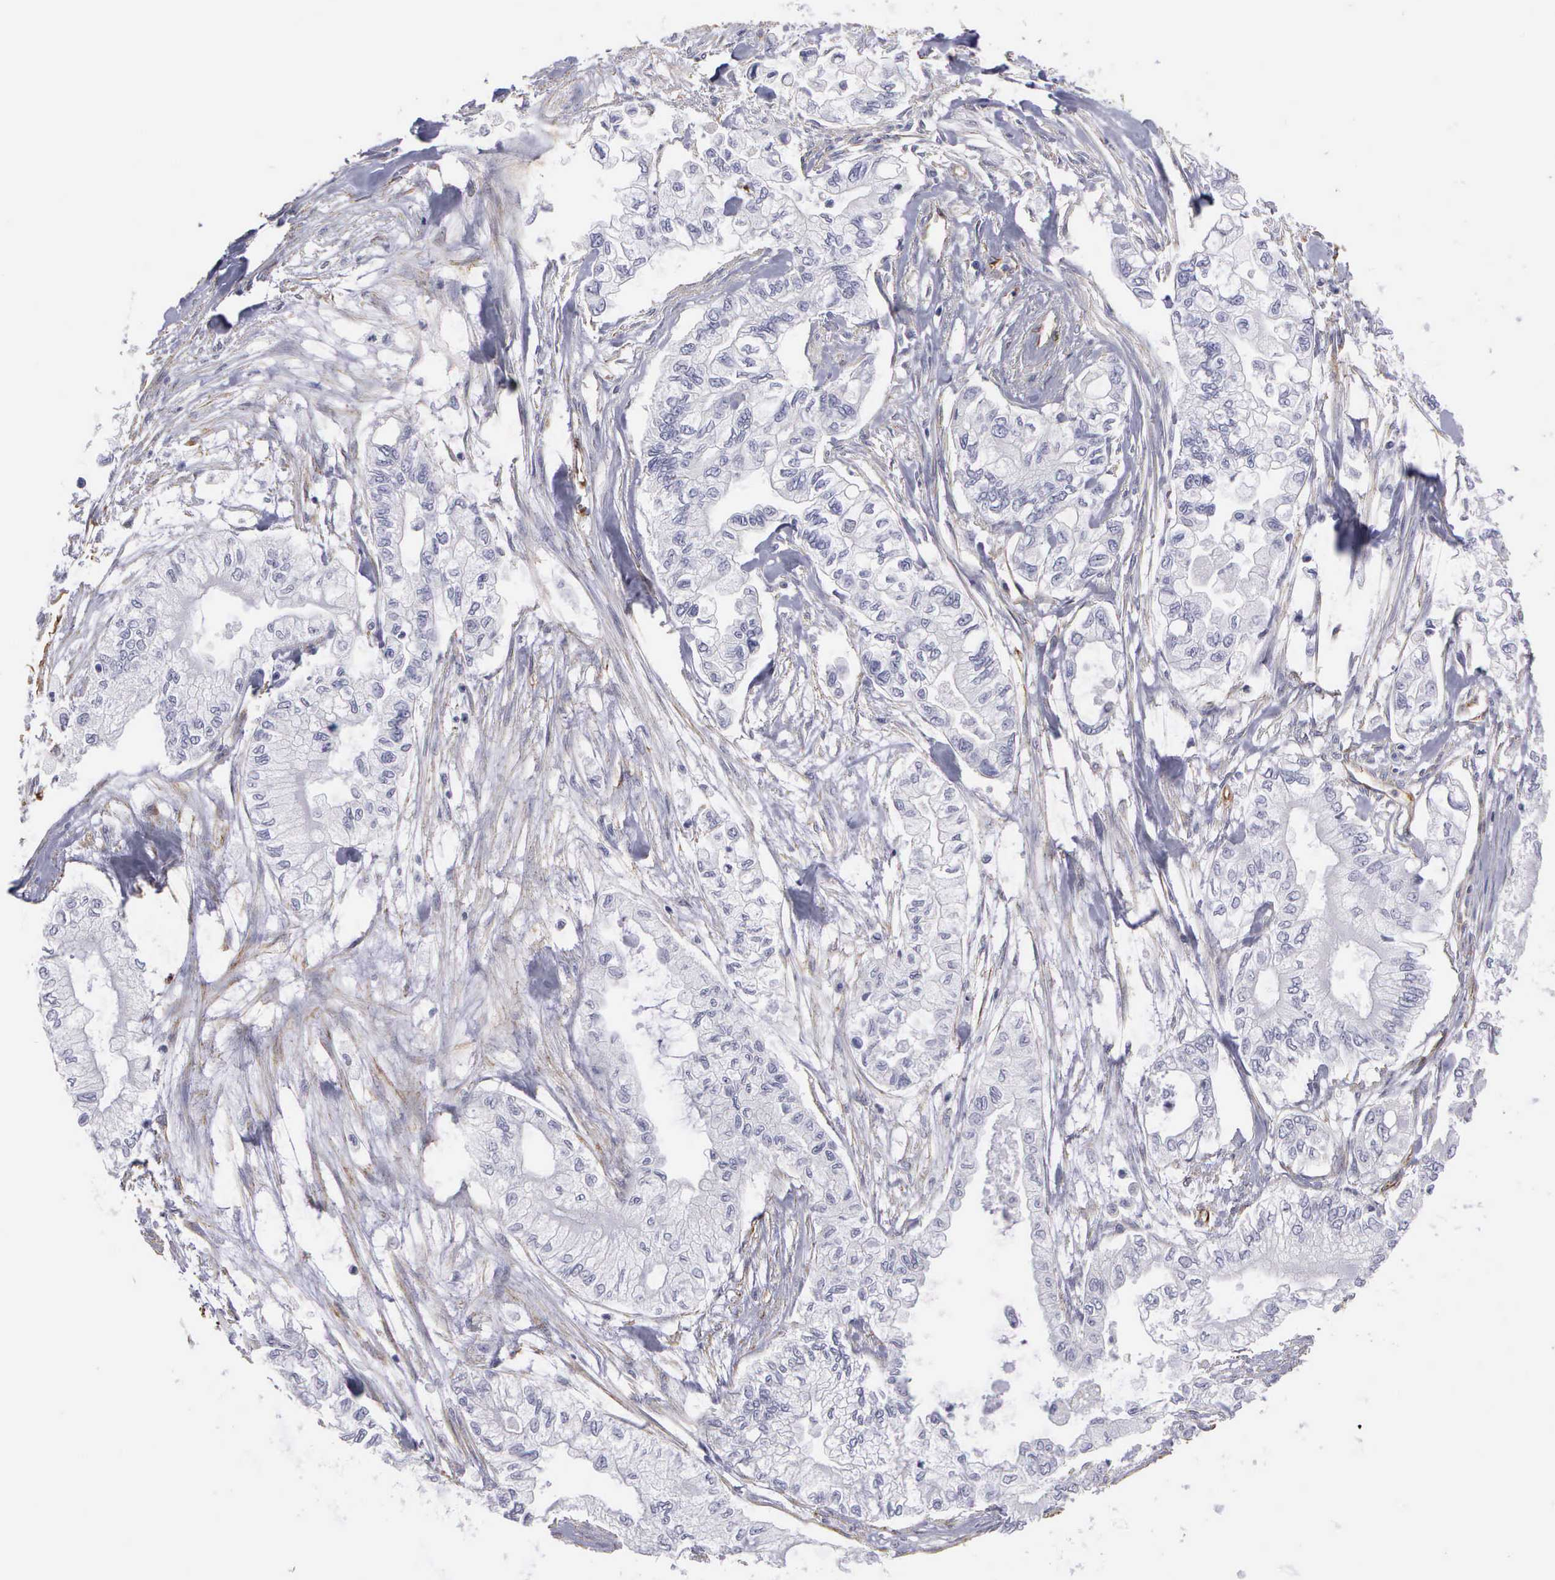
{"staining": {"intensity": "negative", "quantity": "none", "location": "none"}, "tissue": "pancreatic cancer", "cell_type": "Tumor cells", "image_type": "cancer", "snomed": [{"axis": "morphology", "description": "Adenocarcinoma, NOS"}, {"axis": "topography", "description": "Pancreas"}], "caption": "Tumor cells show no significant protein staining in pancreatic adenocarcinoma. The staining is performed using DAB (3,3'-diaminobenzidine) brown chromogen with nuclei counter-stained in using hematoxylin.", "gene": "MAGEB10", "patient": {"sex": "male", "age": 79}}